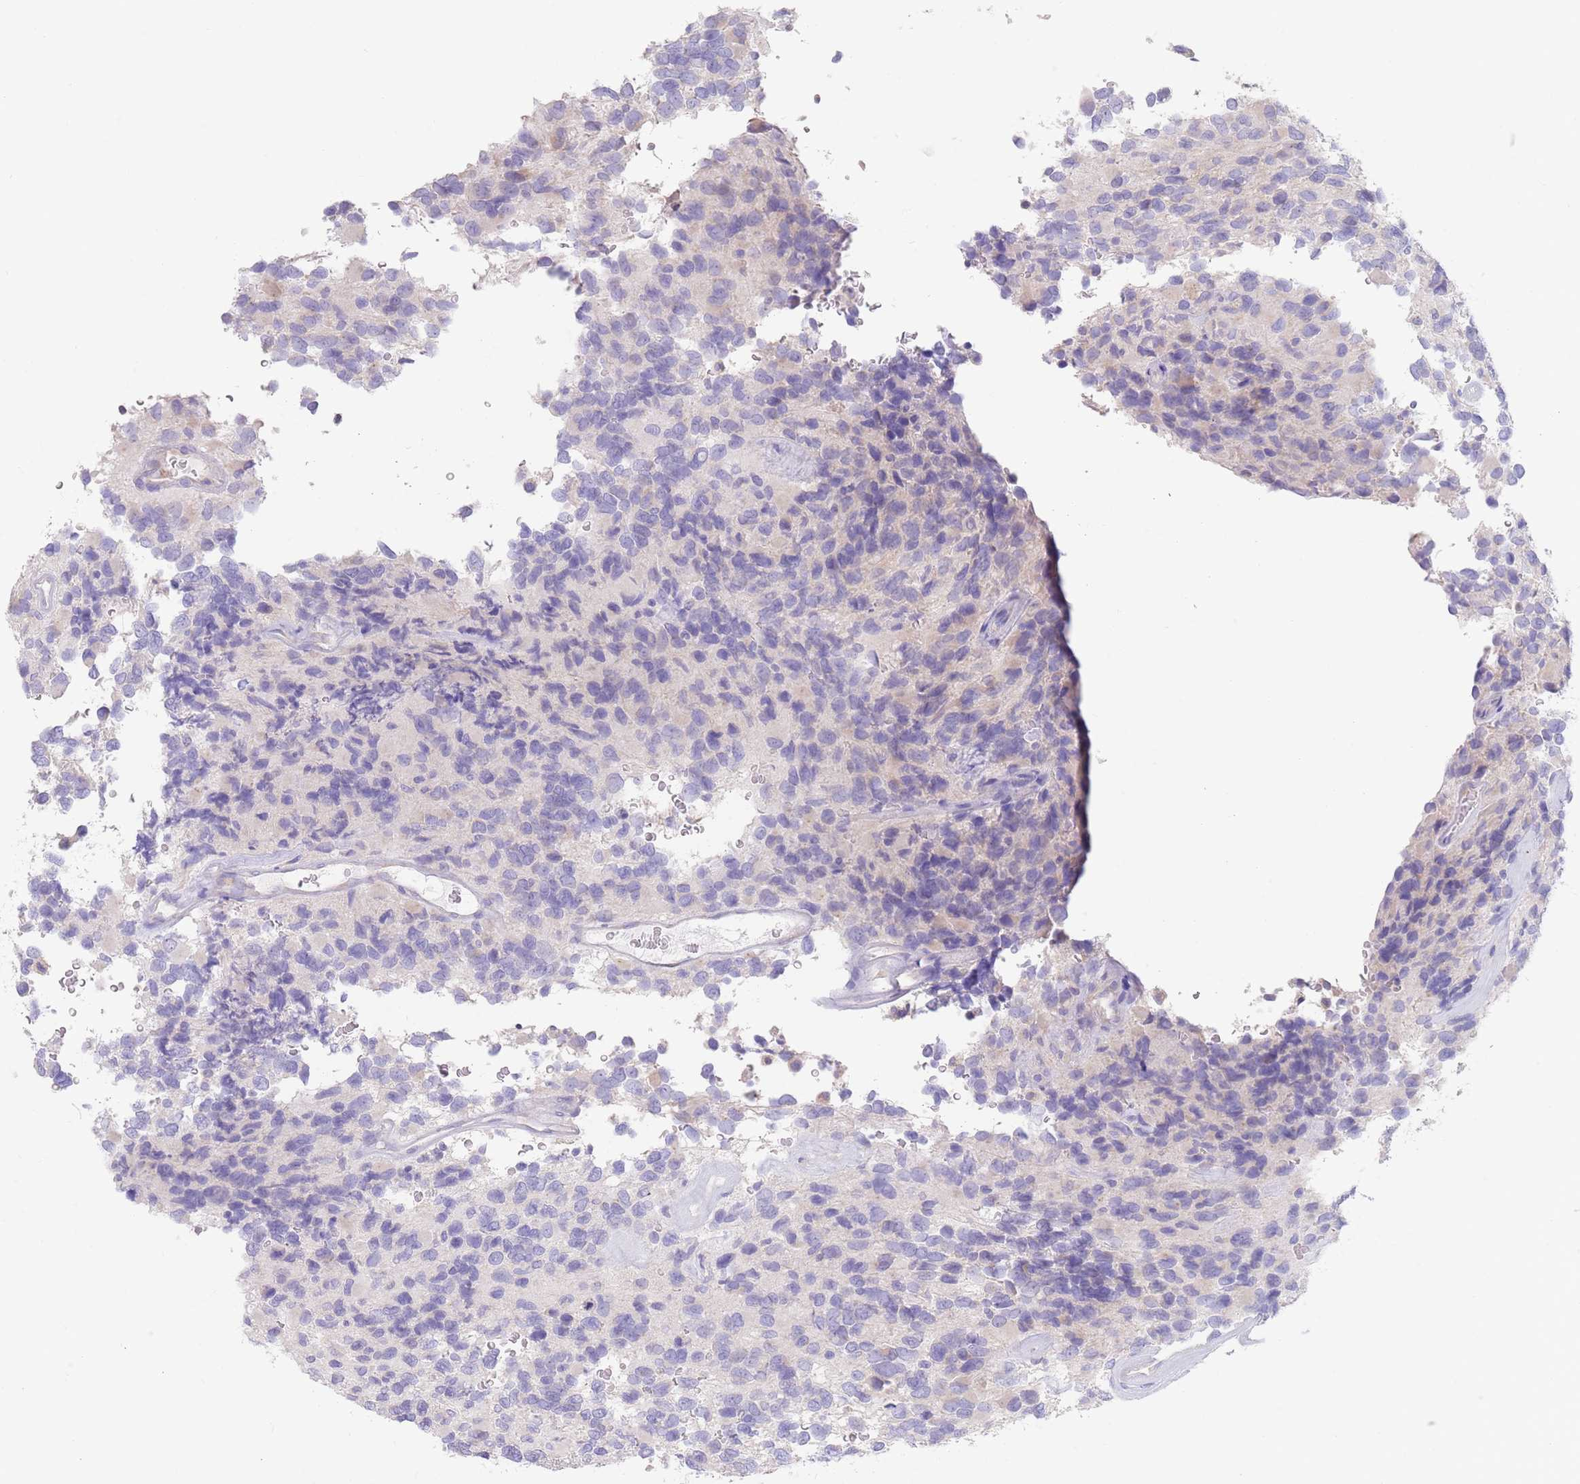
{"staining": {"intensity": "negative", "quantity": "none", "location": "none"}, "tissue": "glioma", "cell_type": "Tumor cells", "image_type": "cancer", "snomed": [{"axis": "morphology", "description": "Glioma, malignant, High grade"}, {"axis": "topography", "description": "Brain"}], "caption": "This is a micrograph of immunohistochemistry staining of glioma, which shows no expression in tumor cells. Nuclei are stained in blue.", "gene": "CCDC149", "patient": {"sex": "male", "age": 77}}